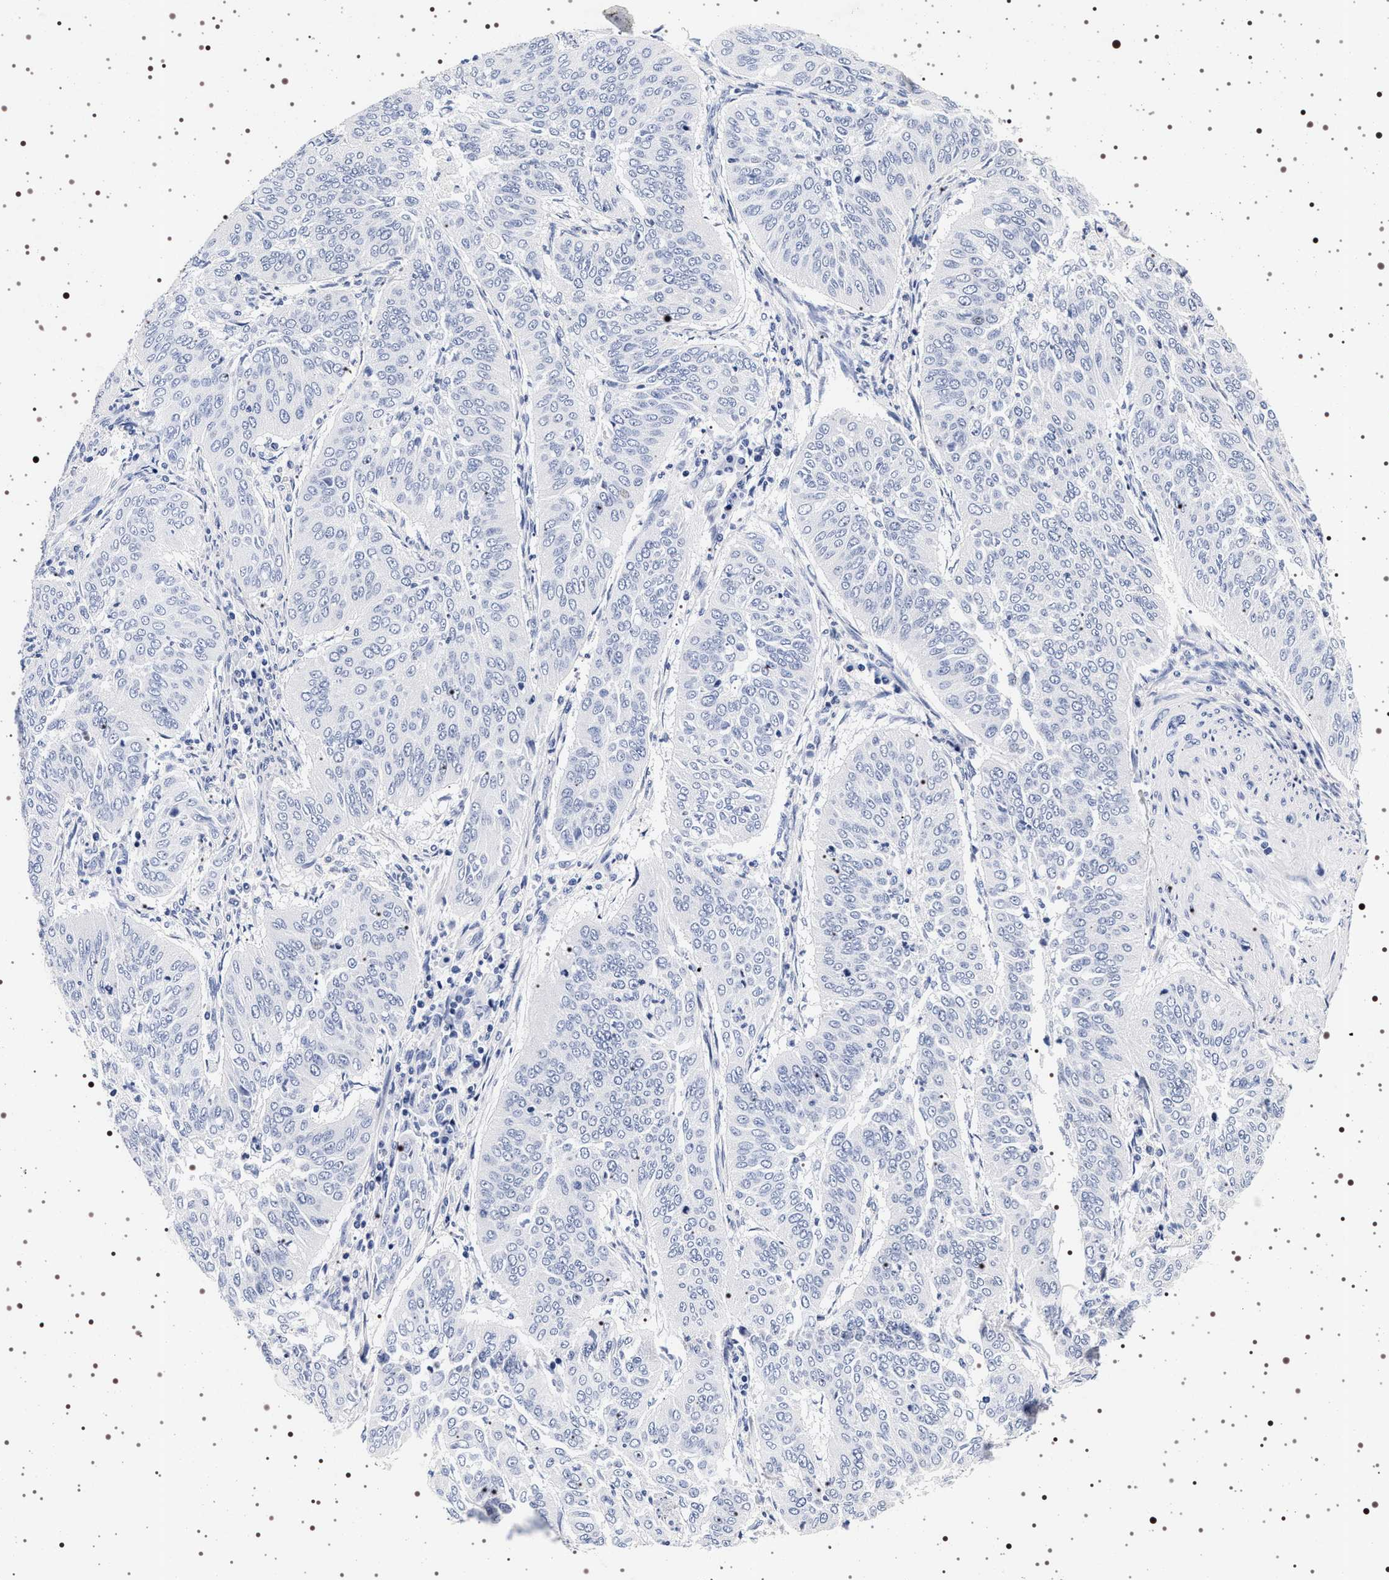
{"staining": {"intensity": "negative", "quantity": "none", "location": "none"}, "tissue": "cervical cancer", "cell_type": "Tumor cells", "image_type": "cancer", "snomed": [{"axis": "morphology", "description": "Normal tissue, NOS"}, {"axis": "morphology", "description": "Squamous cell carcinoma, NOS"}, {"axis": "topography", "description": "Cervix"}], "caption": "DAB immunohistochemical staining of squamous cell carcinoma (cervical) displays no significant positivity in tumor cells. The staining is performed using DAB brown chromogen with nuclei counter-stained in using hematoxylin.", "gene": "SYN1", "patient": {"sex": "female", "age": 39}}